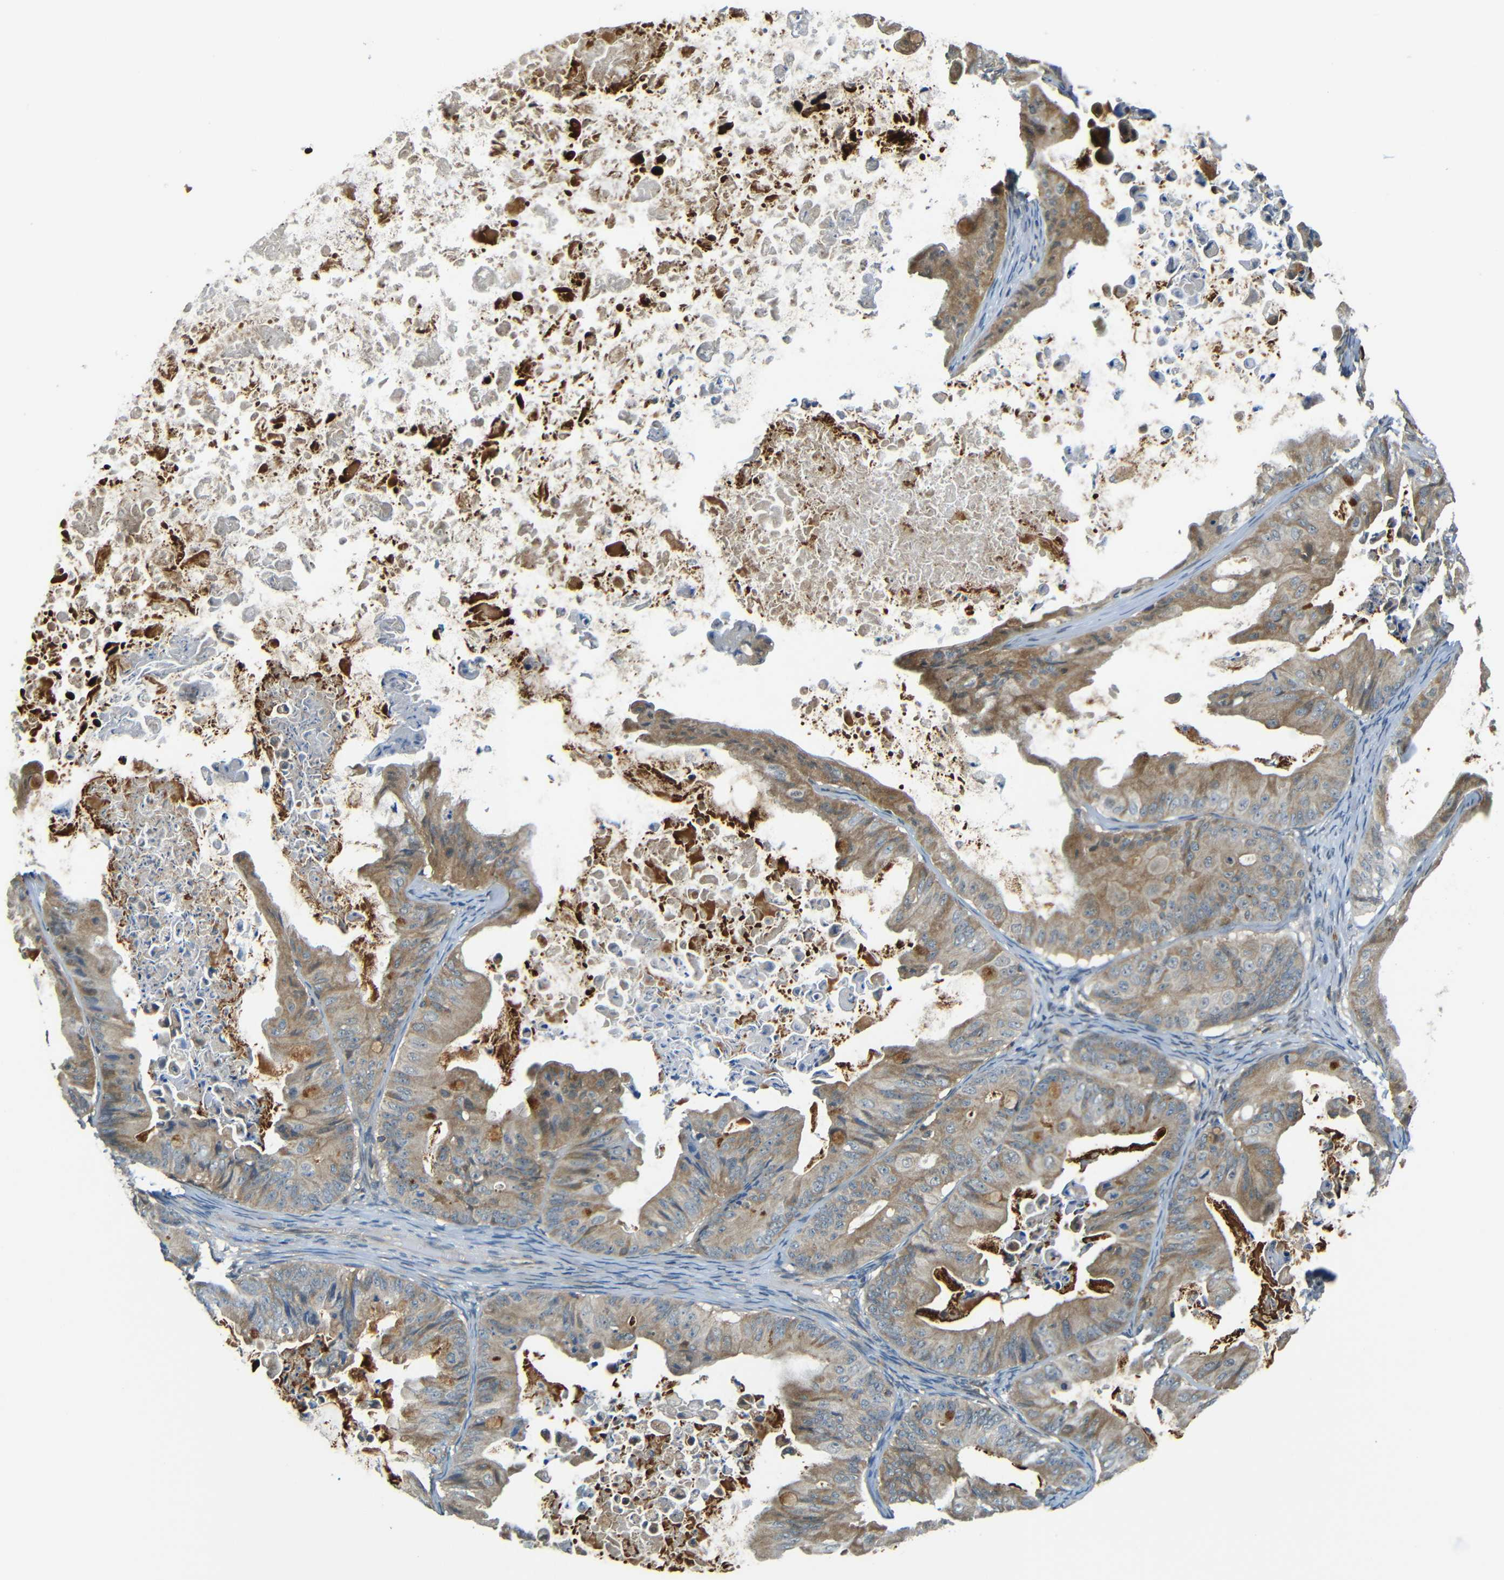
{"staining": {"intensity": "moderate", "quantity": ">75%", "location": "cytoplasmic/membranous"}, "tissue": "ovarian cancer", "cell_type": "Tumor cells", "image_type": "cancer", "snomed": [{"axis": "morphology", "description": "Cystadenocarcinoma, mucinous, NOS"}, {"axis": "topography", "description": "Ovary"}], "caption": "Human ovarian cancer (mucinous cystadenocarcinoma) stained for a protein (brown) demonstrates moderate cytoplasmic/membranous positive staining in about >75% of tumor cells.", "gene": "FNDC3A", "patient": {"sex": "female", "age": 37}}